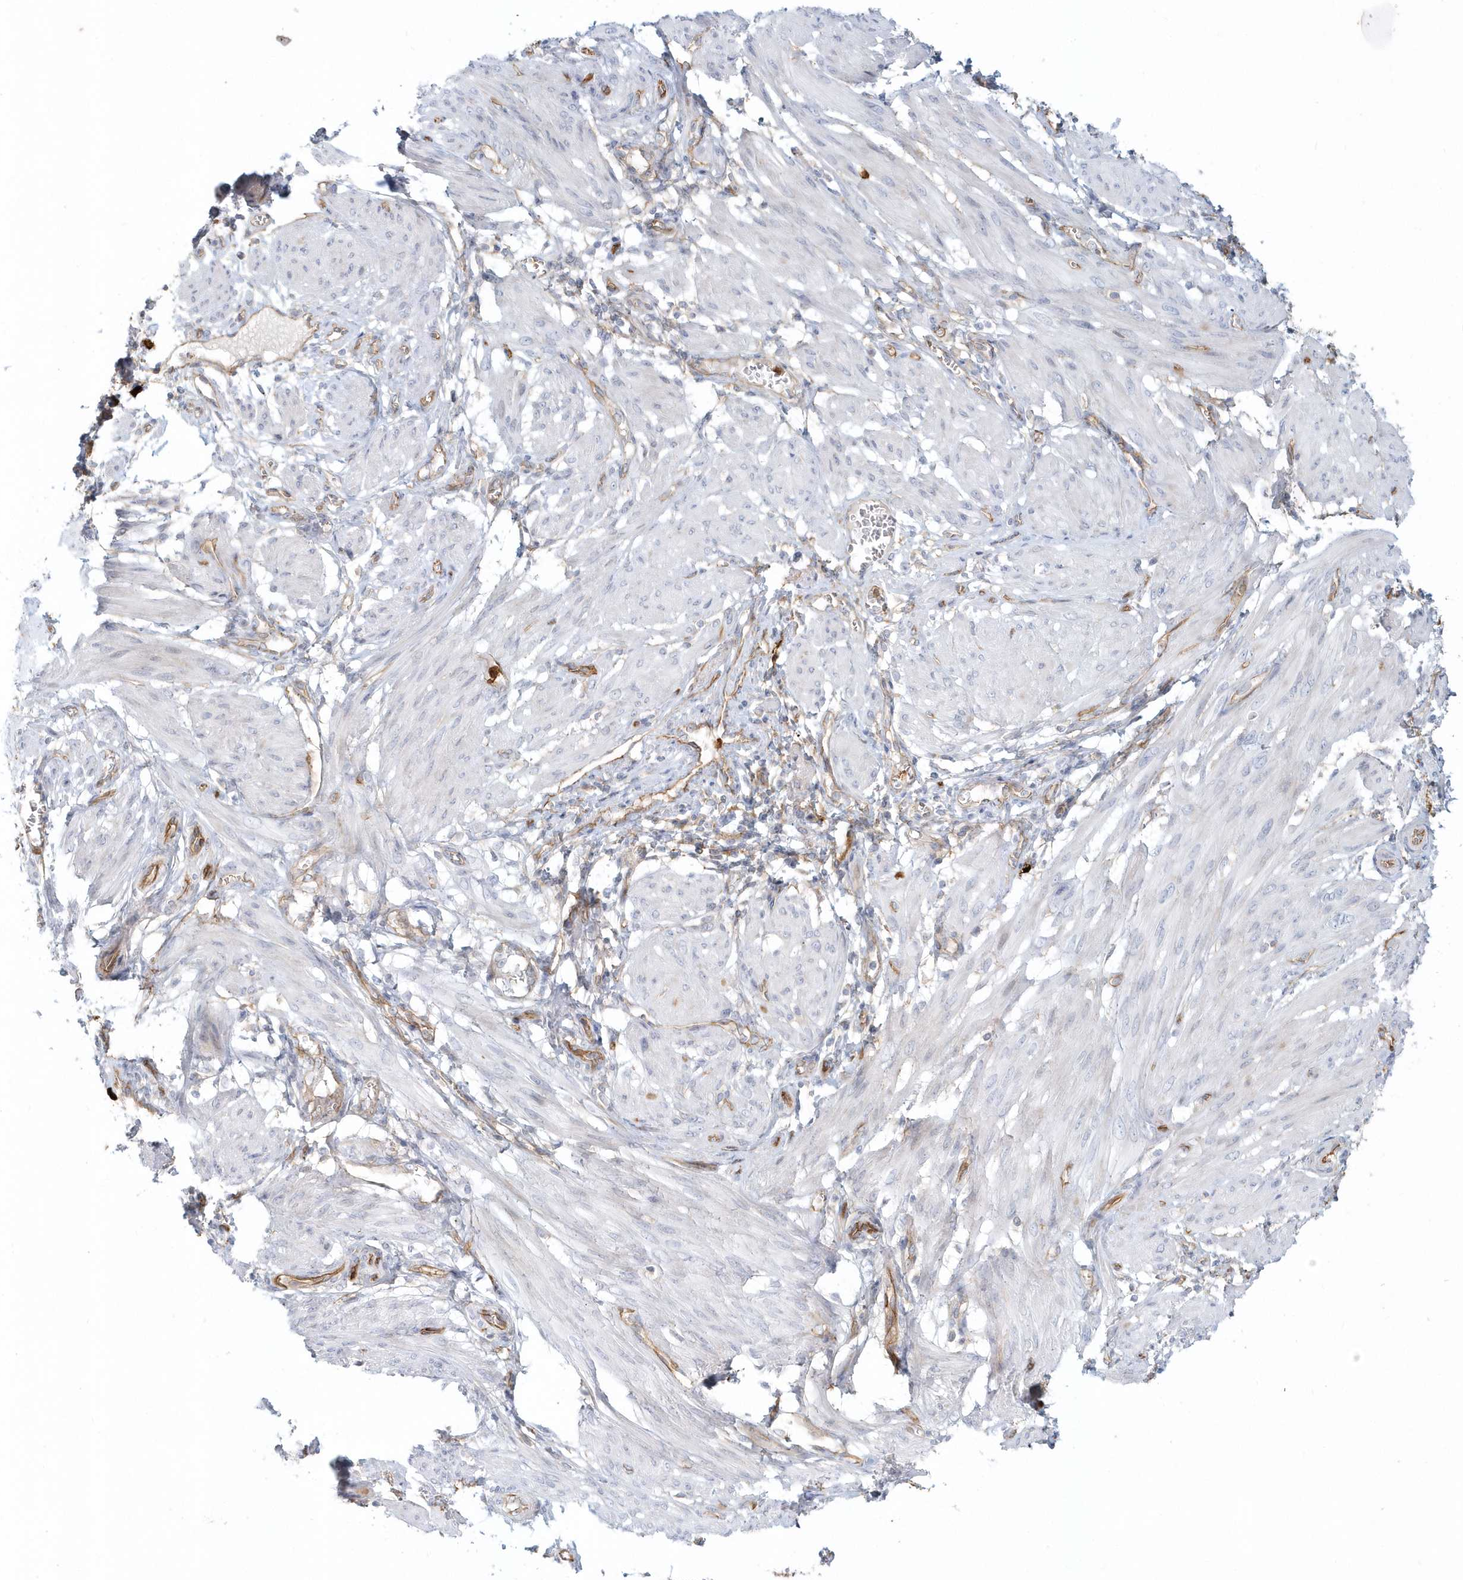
{"staining": {"intensity": "negative", "quantity": "none", "location": "none"}, "tissue": "smooth muscle", "cell_type": "Smooth muscle cells", "image_type": "normal", "snomed": [{"axis": "morphology", "description": "Normal tissue, NOS"}, {"axis": "topography", "description": "Smooth muscle"}], "caption": "Immunohistochemistry histopathology image of normal human smooth muscle stained for a protein (brown), which demonstrates no expression in smooth muscle cells.", "gene": "DNAH1", "patient": {"sex": "female", "age": 39}}